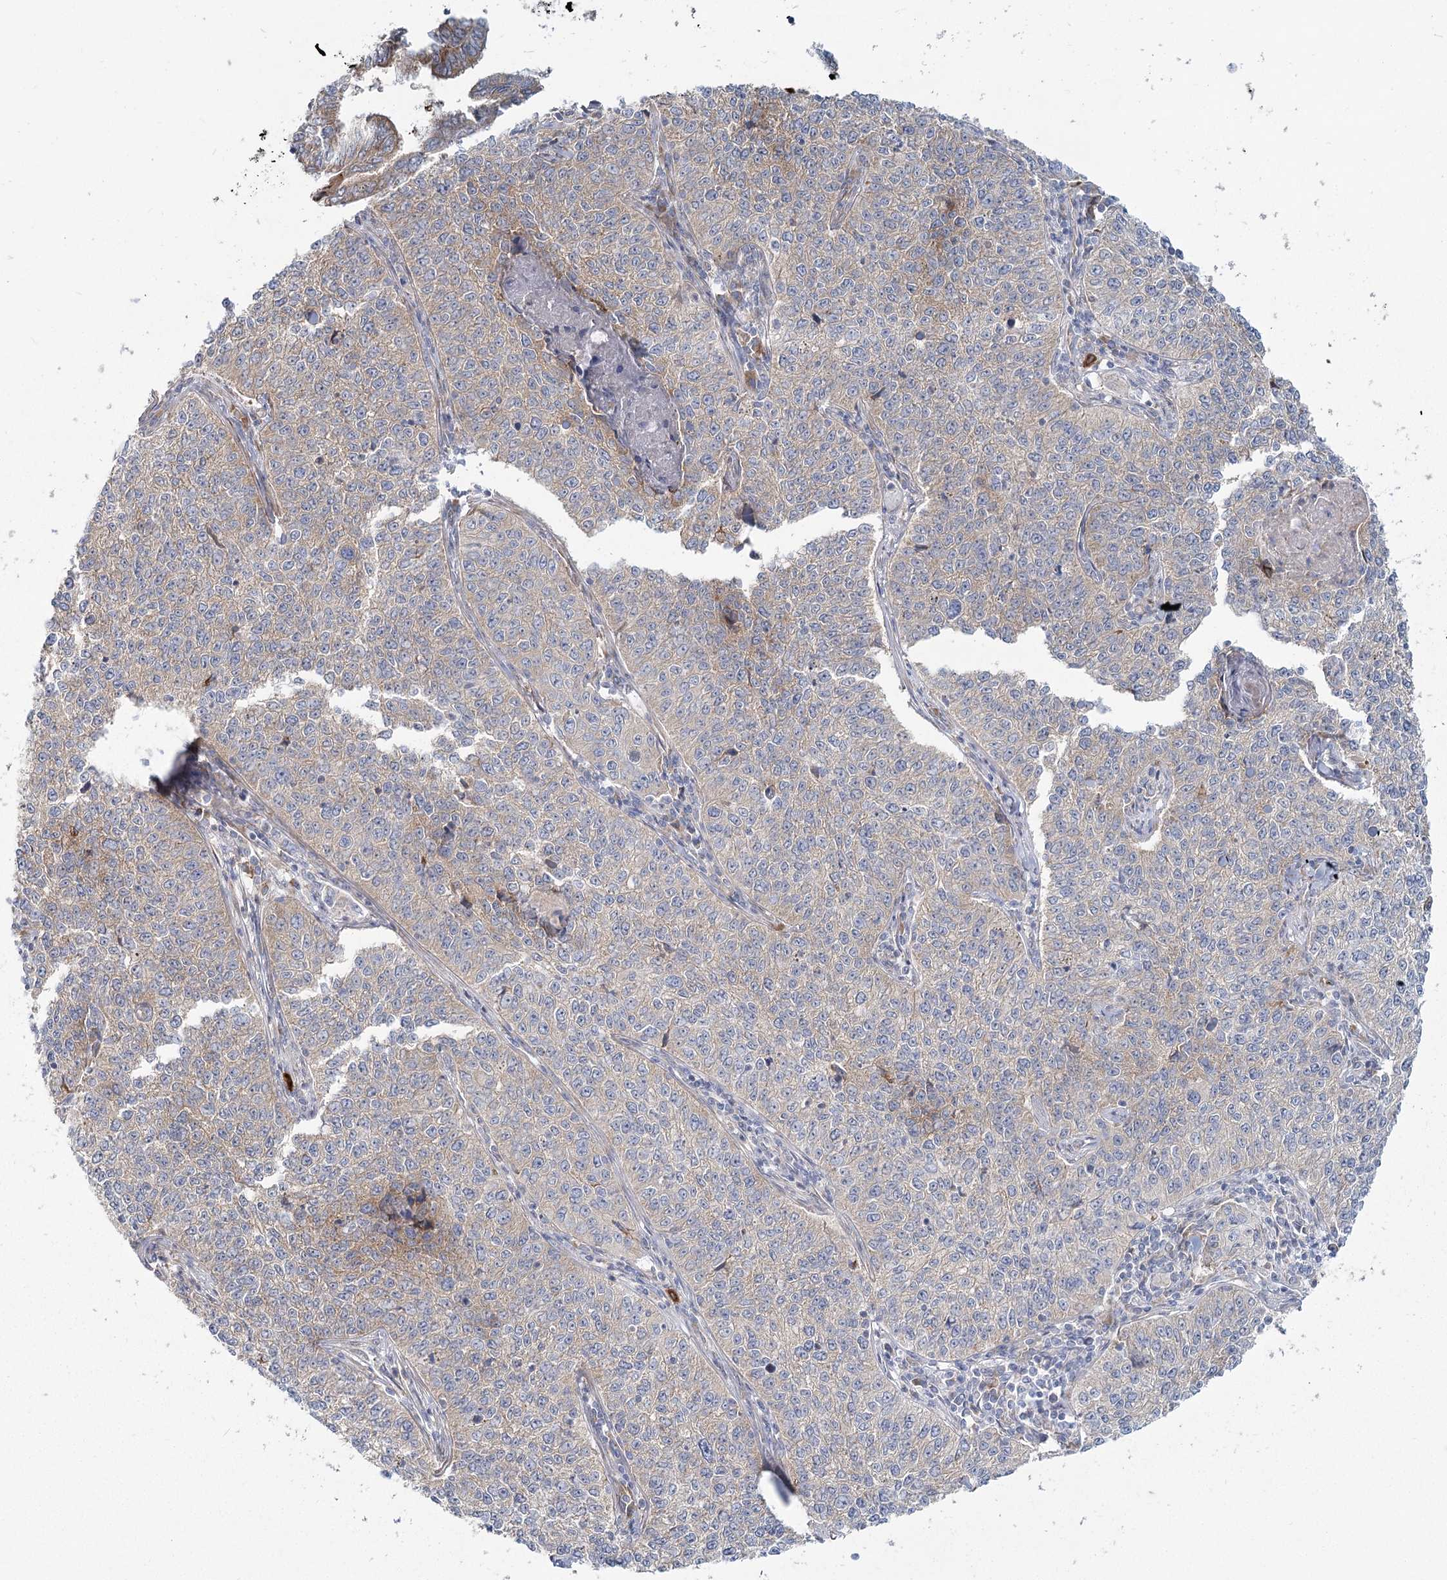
{"staining": {"intensity": "moderate", "quantity": "25%-75%", "location": "cytoplasmic/membranous"}, "tissue": "cervical cancer", "cell_type": "Tumor cells", "image_type": "cancer", "snomed": [{"axis": "morphology", "description": "Squamous cell carcinoma, NOS"}, {"axis": "topography", "description": "Cervix"}], "caption": "IHC of human cervical squamous cell carcinoma displays medium levels of moderate cytoplasmic/membranous positivity in about 25%-75% of tumor cells.", "gene": "HARS2", "patient": {"sex": "female", "age": 35}}